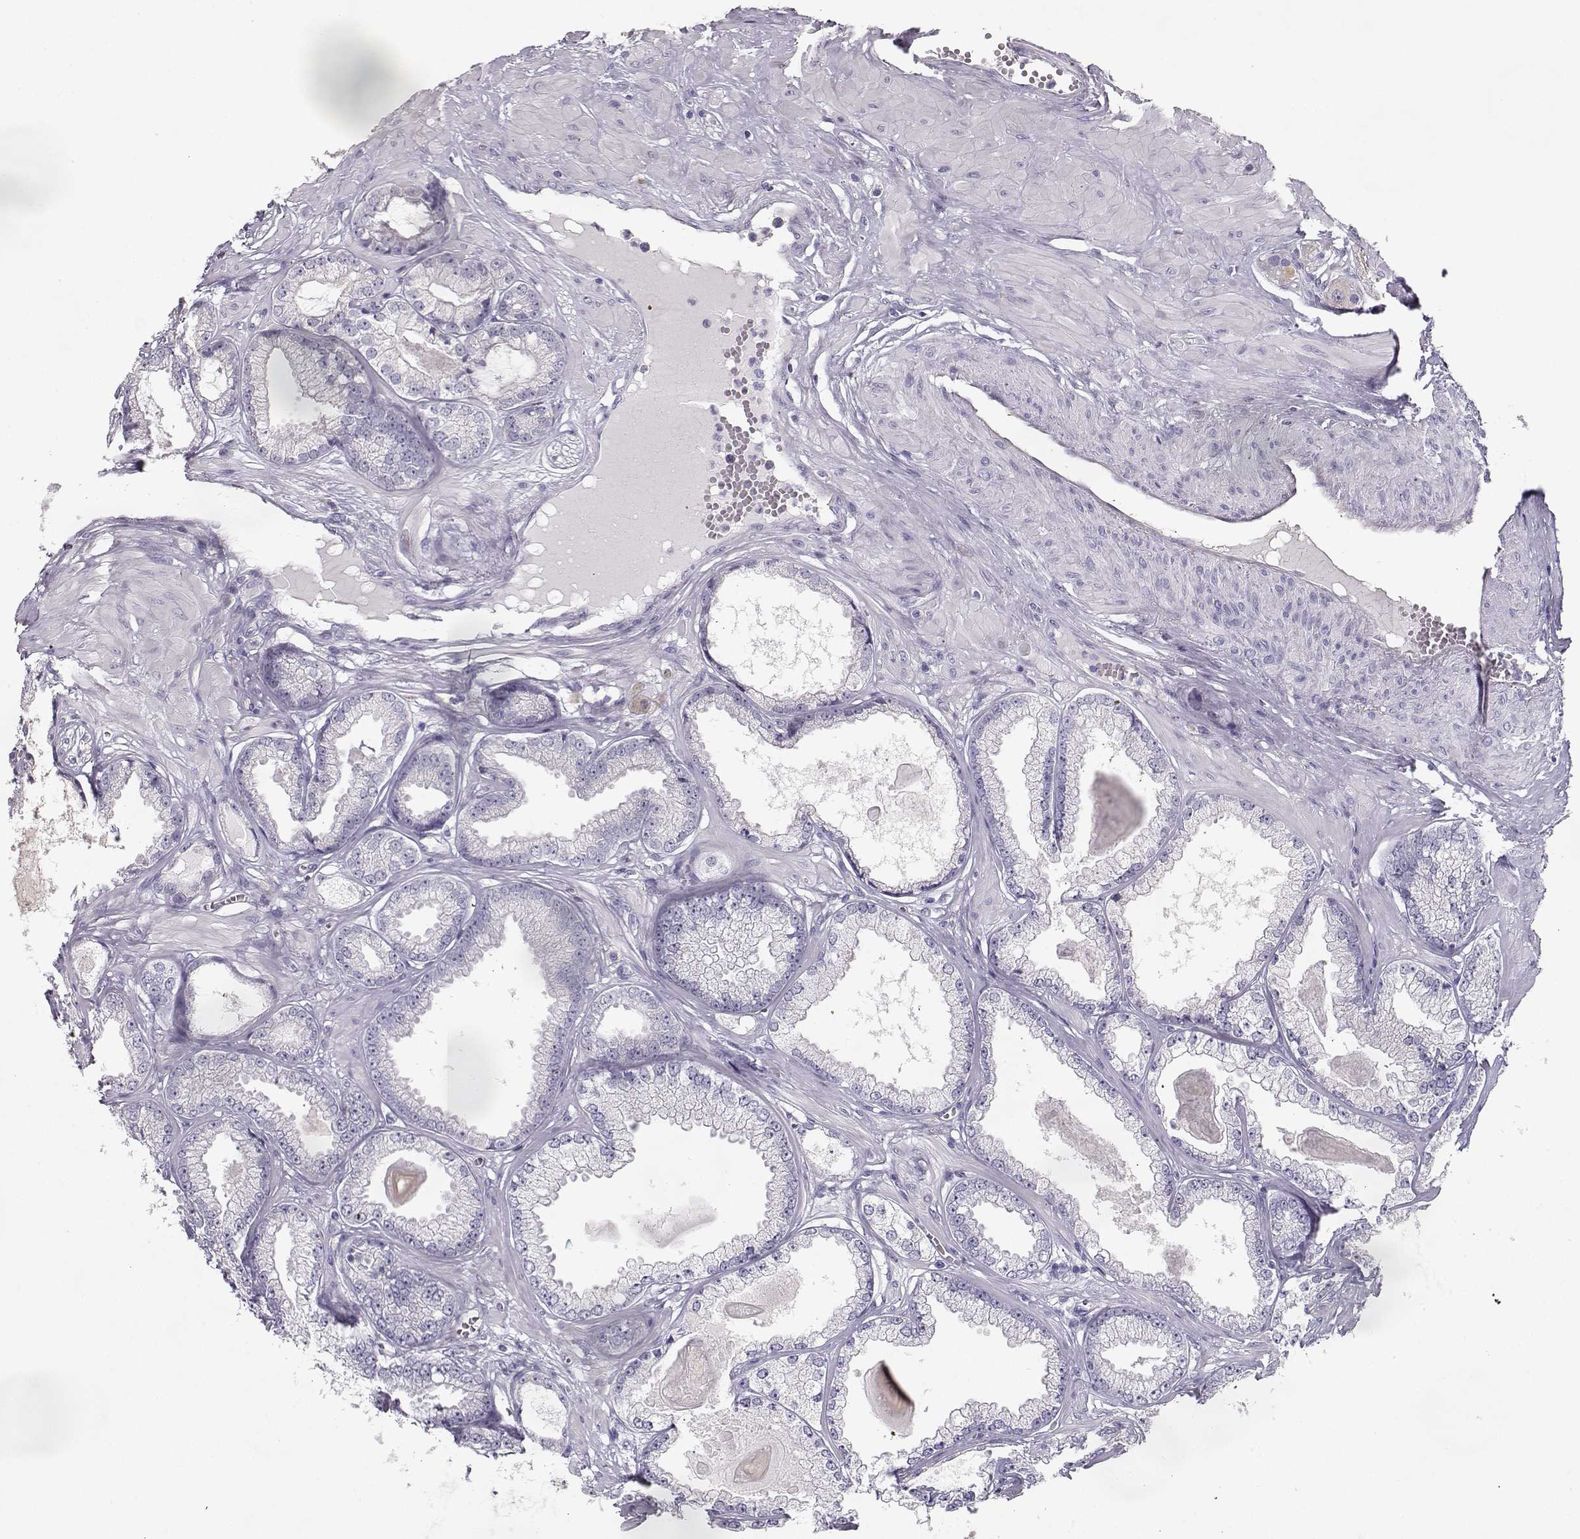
{"staining": {"intensity": "negative", "quantity": "none", "location": "none"}, "tissue": "prostate cancer", "cell_type": "Tumor cells", "image_type": "cancer", "snomed": [{"axis": "morphology", "description": "Adenocarcinoma, Low grade"}, {"axis": "topography", "description": "Prostate"}], "caption": "High magnification brightfield microscopy of prostate cancer stained with DAB (3,3'-diaminobenzidine) (brown) and counterstained with hematoxylin (blue): tumor cells show no significant staining. The staining was performed using DAB to visualize the protein expression in brown, while the nuclei were stained in blue with hematoxylin (Magnification: 20x).", "gene": "GLIPR1L2", "patient": {"sex": "male", "age": 64}}